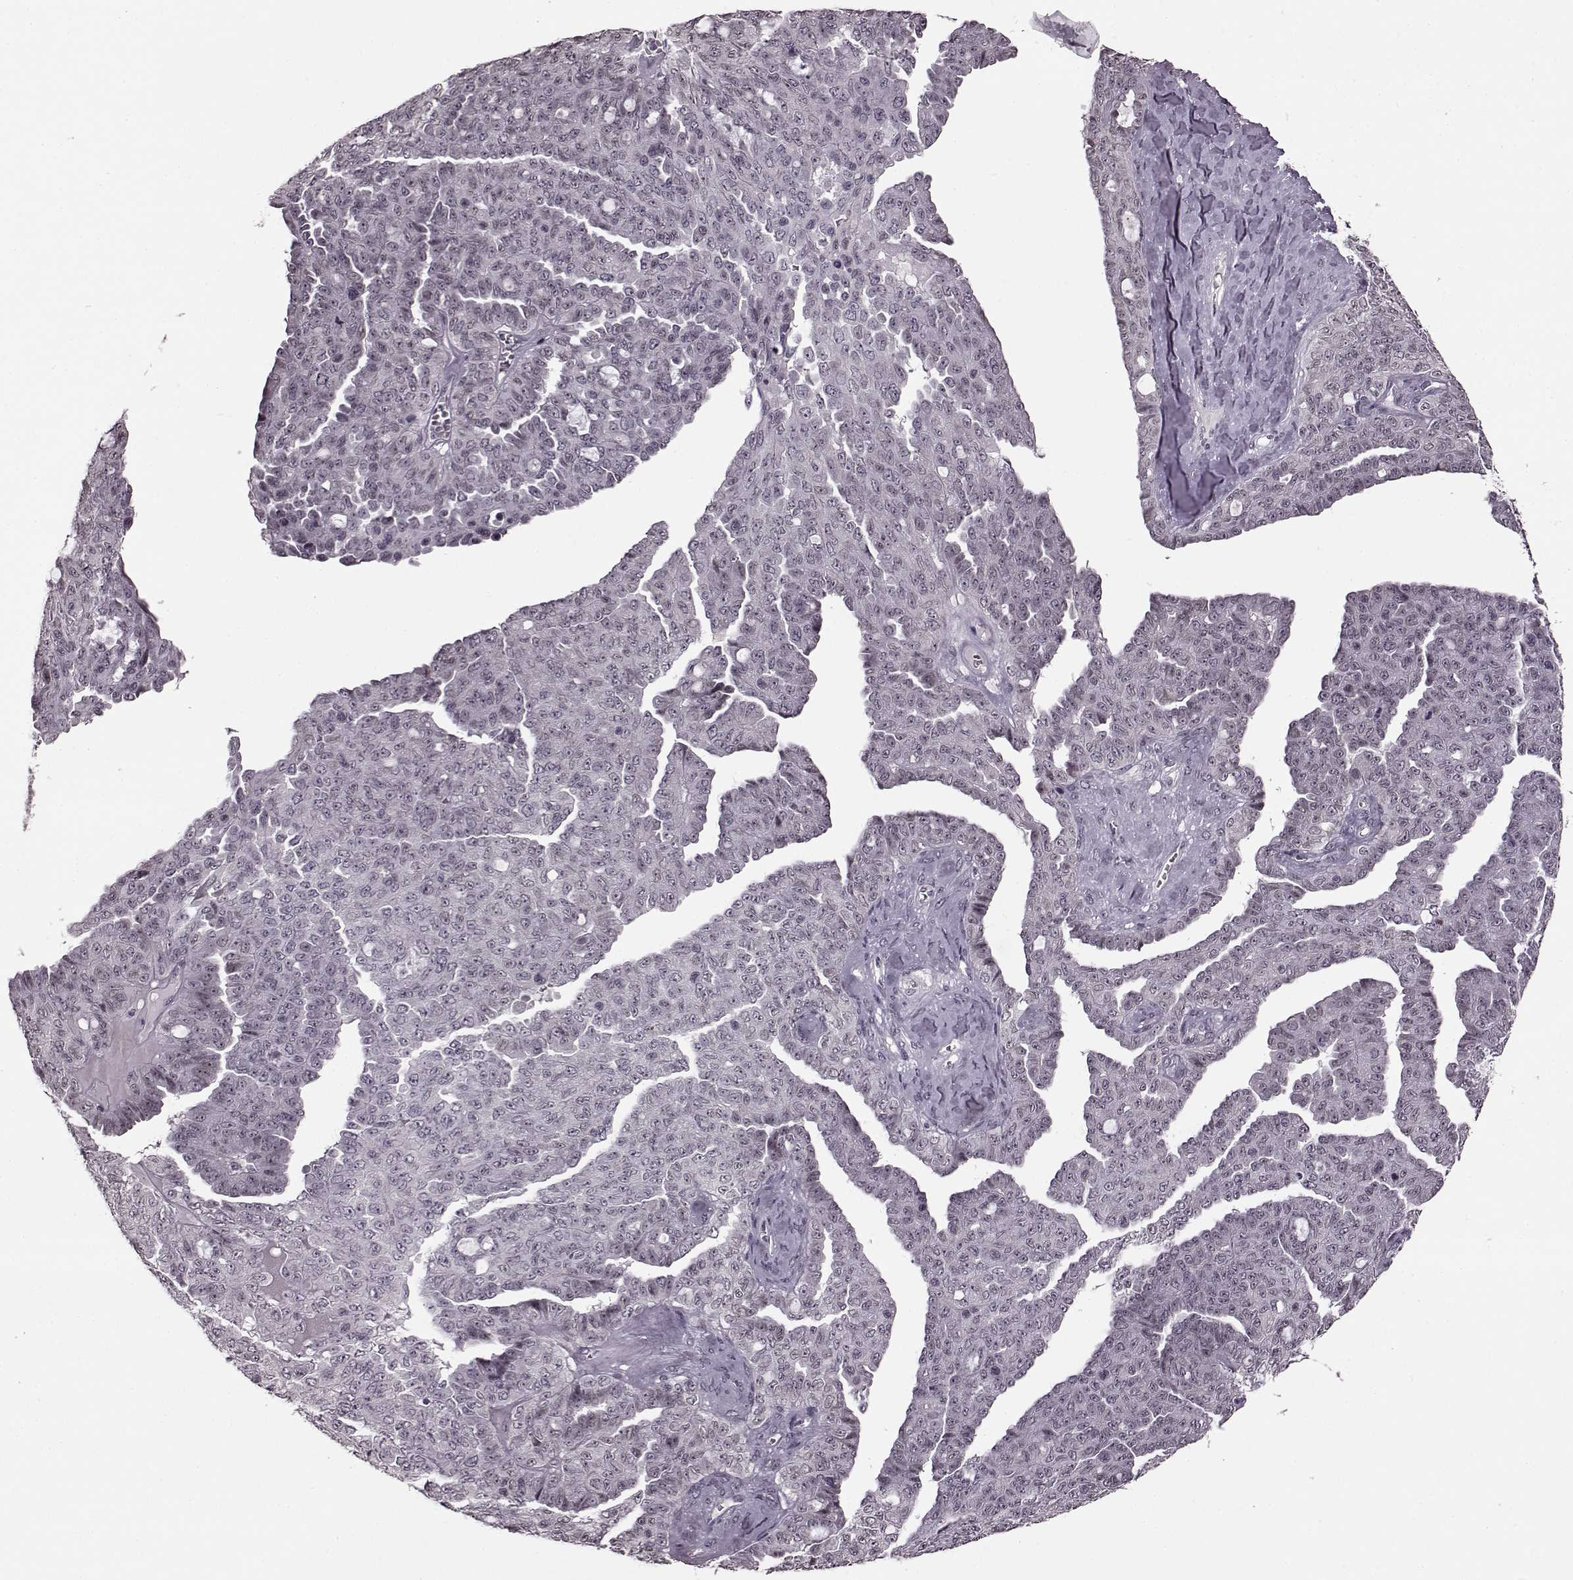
{"staining": {"intensity": "negative", "quantity": "none", "location": "none"}, "tissue": "ovarian cancer", "cell_type": "Tumor cells", "image_type": "cancer", "snomed": [{"axis": "morphology", "description": "Cystadenocarcinoma, serous, NOS"}, {"axis": "topography", "description": "Ovary"}], "caption": "Tumor cells show no significant staining in serous cystadenocarcinoma (ovarian). (DAB immunohistochemistry (IHC) visualized using brightfield microscopy, high magnification).", "gene": "STX1B", "patient": {"sex": "female", "age": 71}}